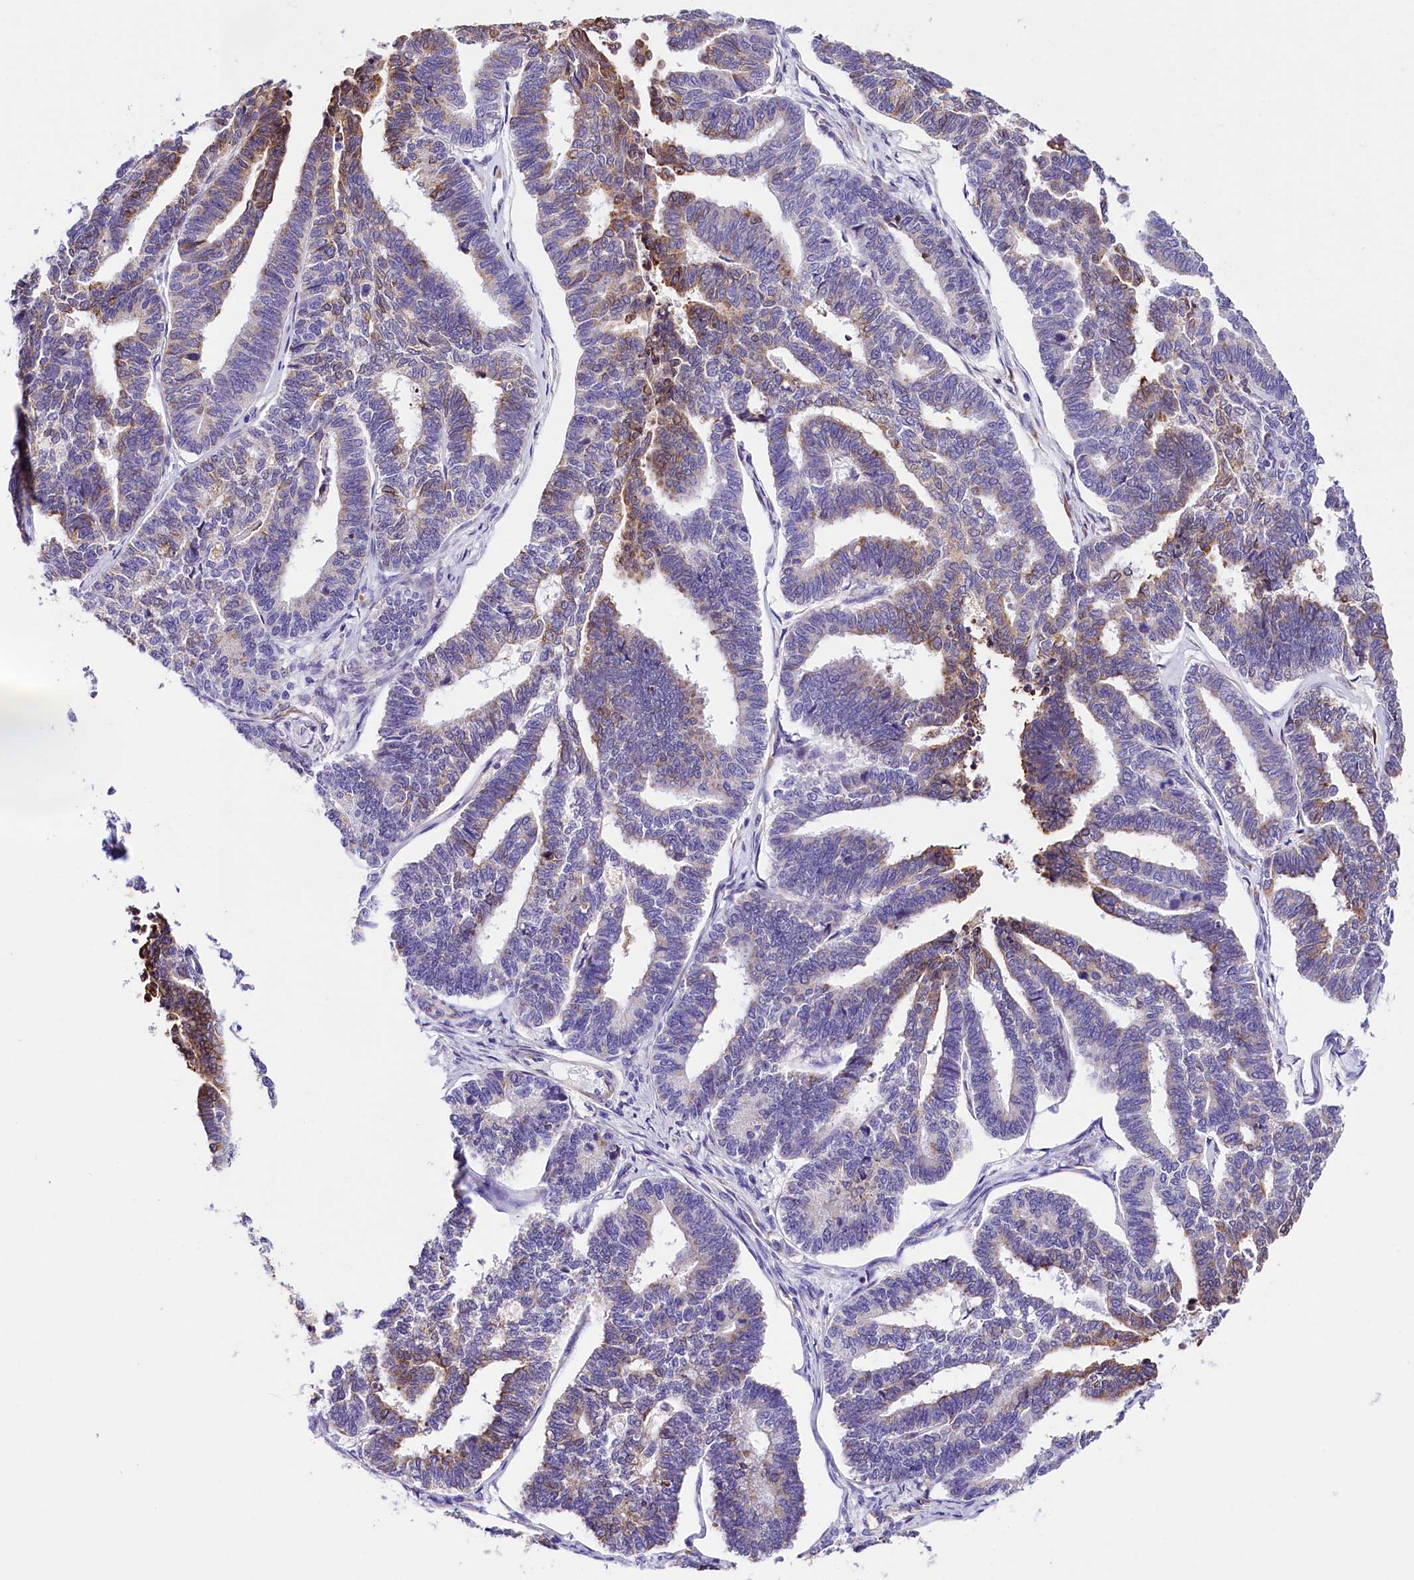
{"staining": {"intensity": "moderate", "quantity": "<25%", "location": "cytoplasmic/membranous"}, "tissue": "endometrial cancer", "cell_type": "Tumor cells", "image_type": "cancer", "snomed": [{"axis": "morphology", "description": "Adenocarcinoma, NOS"}, {"axis": "topography", "description": "Endometrium"}], "caption": "Endometrial cancer tissue exhibits moderate cytoplasmic/membranous positivity in about <25% of tumor cells, visualized by immunohistochemistry.", "gene": "ITGA1", "patient": {"sex": "female", "age": 70}}